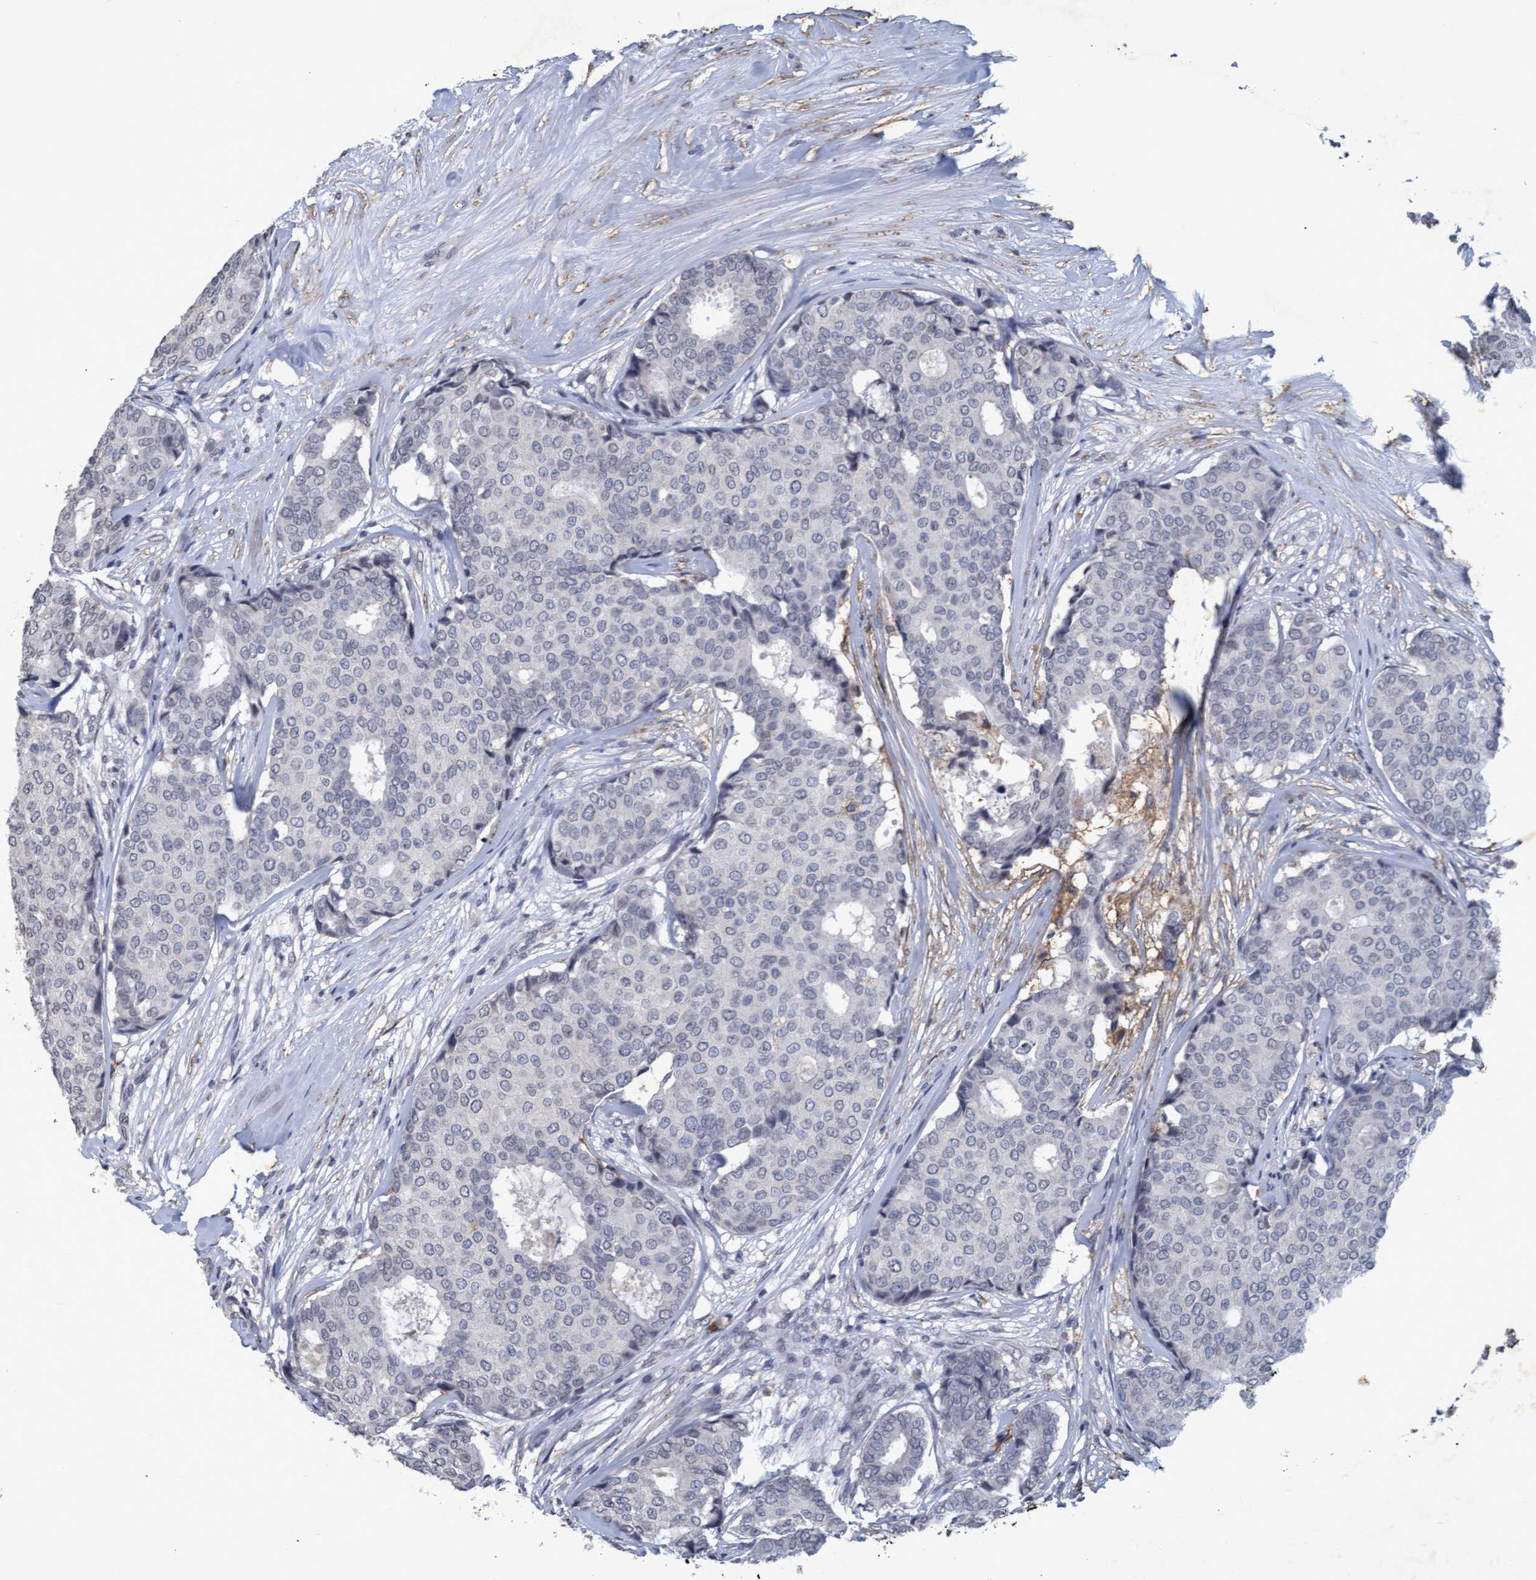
{"staining": {"intensity": "negative", "quantity": "none", "location": "none"}, "tissue": "breast cancer", "cell_type": "Tumor cells", "image_type": "cancer", "snomed": [{"axis": "morphology", "description": "Duct carcinoma"}, {"axis": "topography", "description": "Breast"}], "caption": "The image exhibits no staining of tumor cells in infiltrating ductal carcinoma (breast). The staining was performed using DAB to visualize the protein expression in brown, while the nuclei were stained in blue with hematoxylin (Magnification: 20x).", "gene": "GALC", "patient": {"sex": "female", "age": 75}}